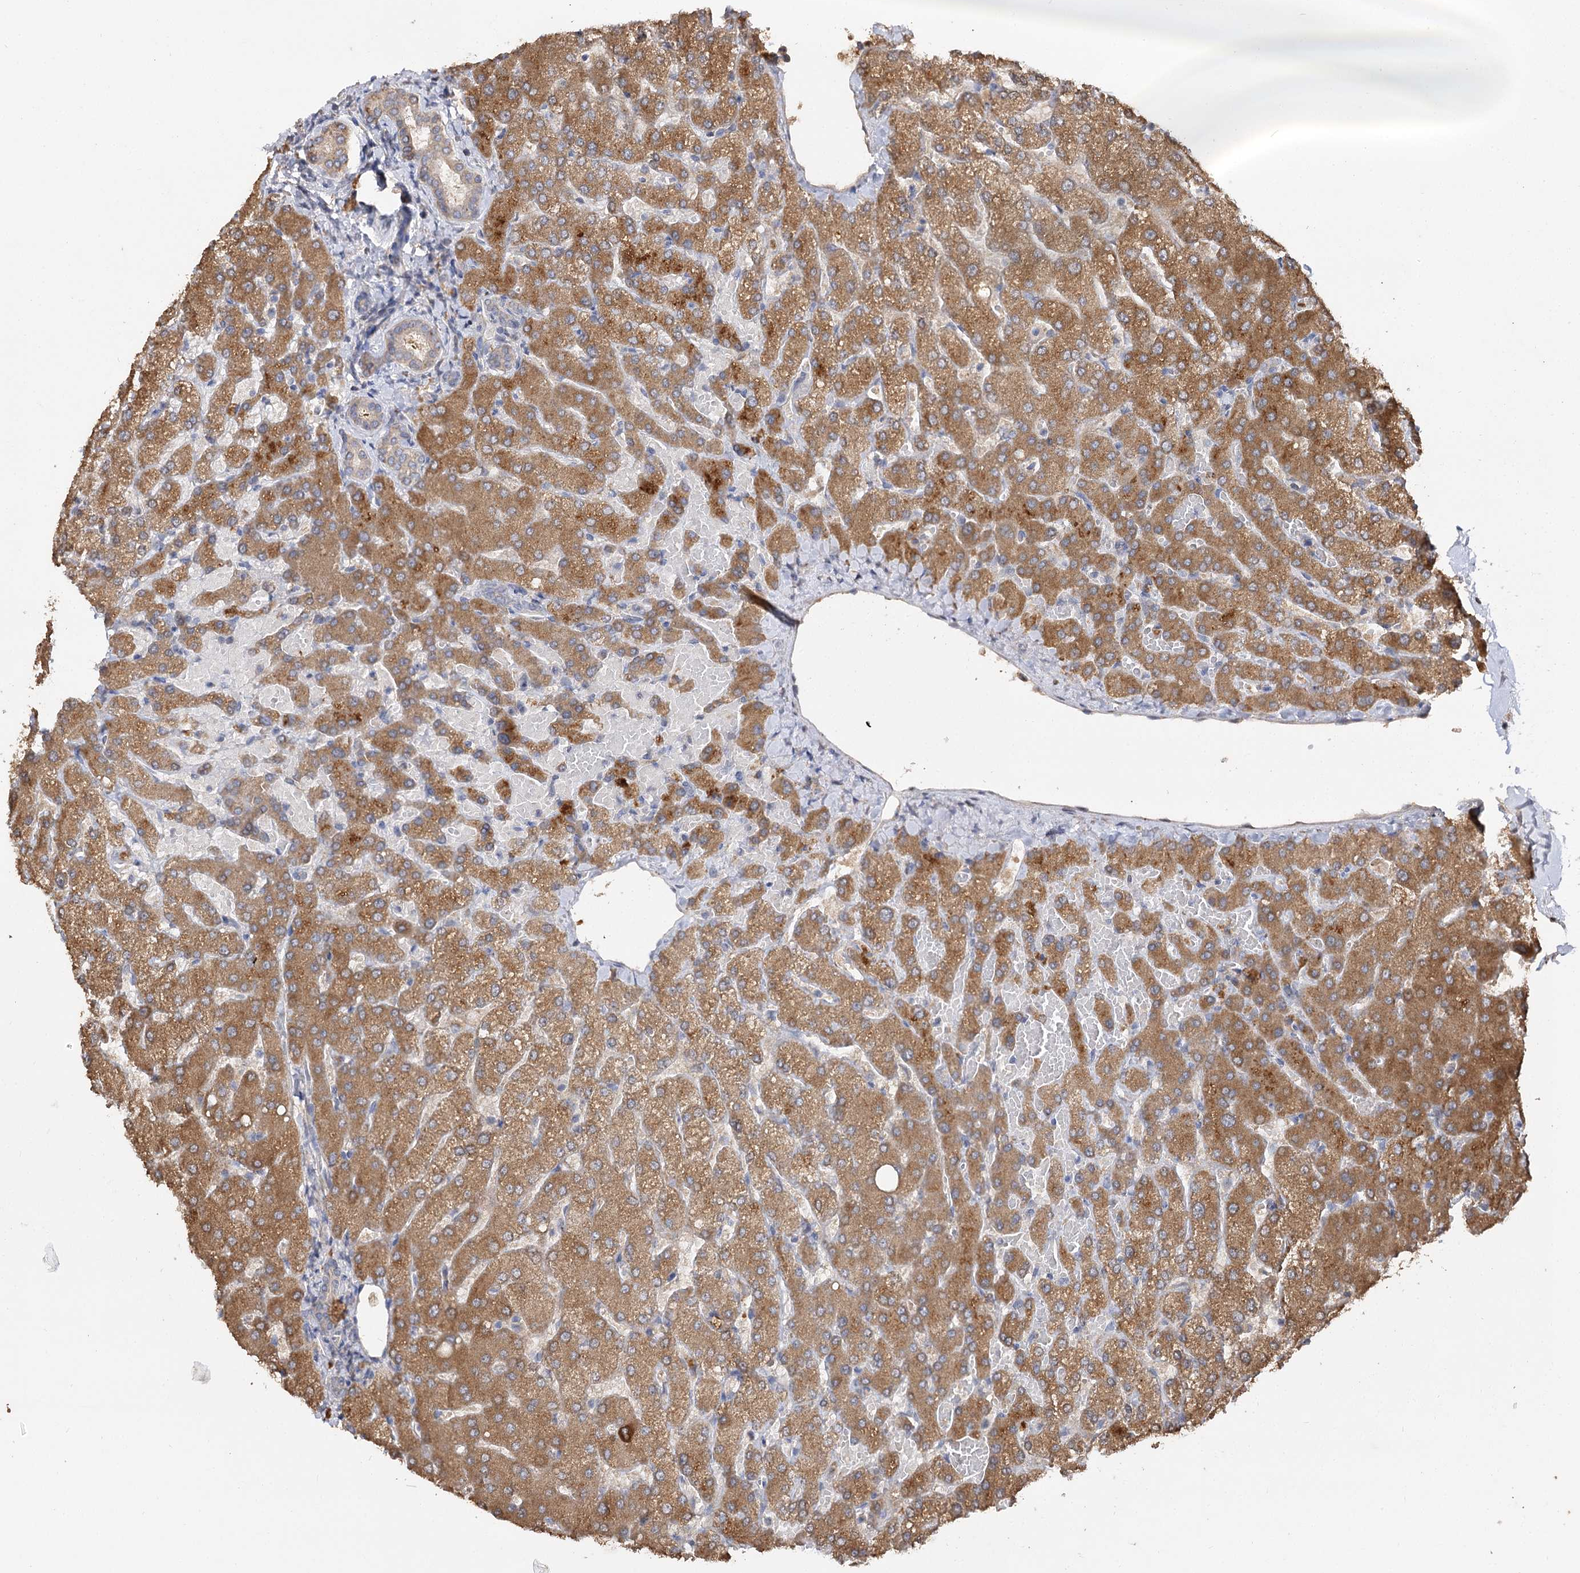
{"staining": {"intensity": "weak", "quantity": ">75%", "location": "cytoplasmic/membranous"}, "tissue": "liver", "cell_type": "Cholangiocytes", "image_type": "normal", "snomed": [{"axis": "morphology", "description": "Normal tissue, NOS"}, {"axis": "topography", "description": "Liver"}], "caption": "Immunohistochemistry photomicrograph of normal liver: human liver stained using immunohistochemistry exhibits low levels of weak protein expression localized specifically in the cytoplasmic/membranous of cholangiocytes, appearing as a cytoplasmic/membranous brown color.", "gene": "ARL13A", "patient": {"sex": "female", "age": 54}}